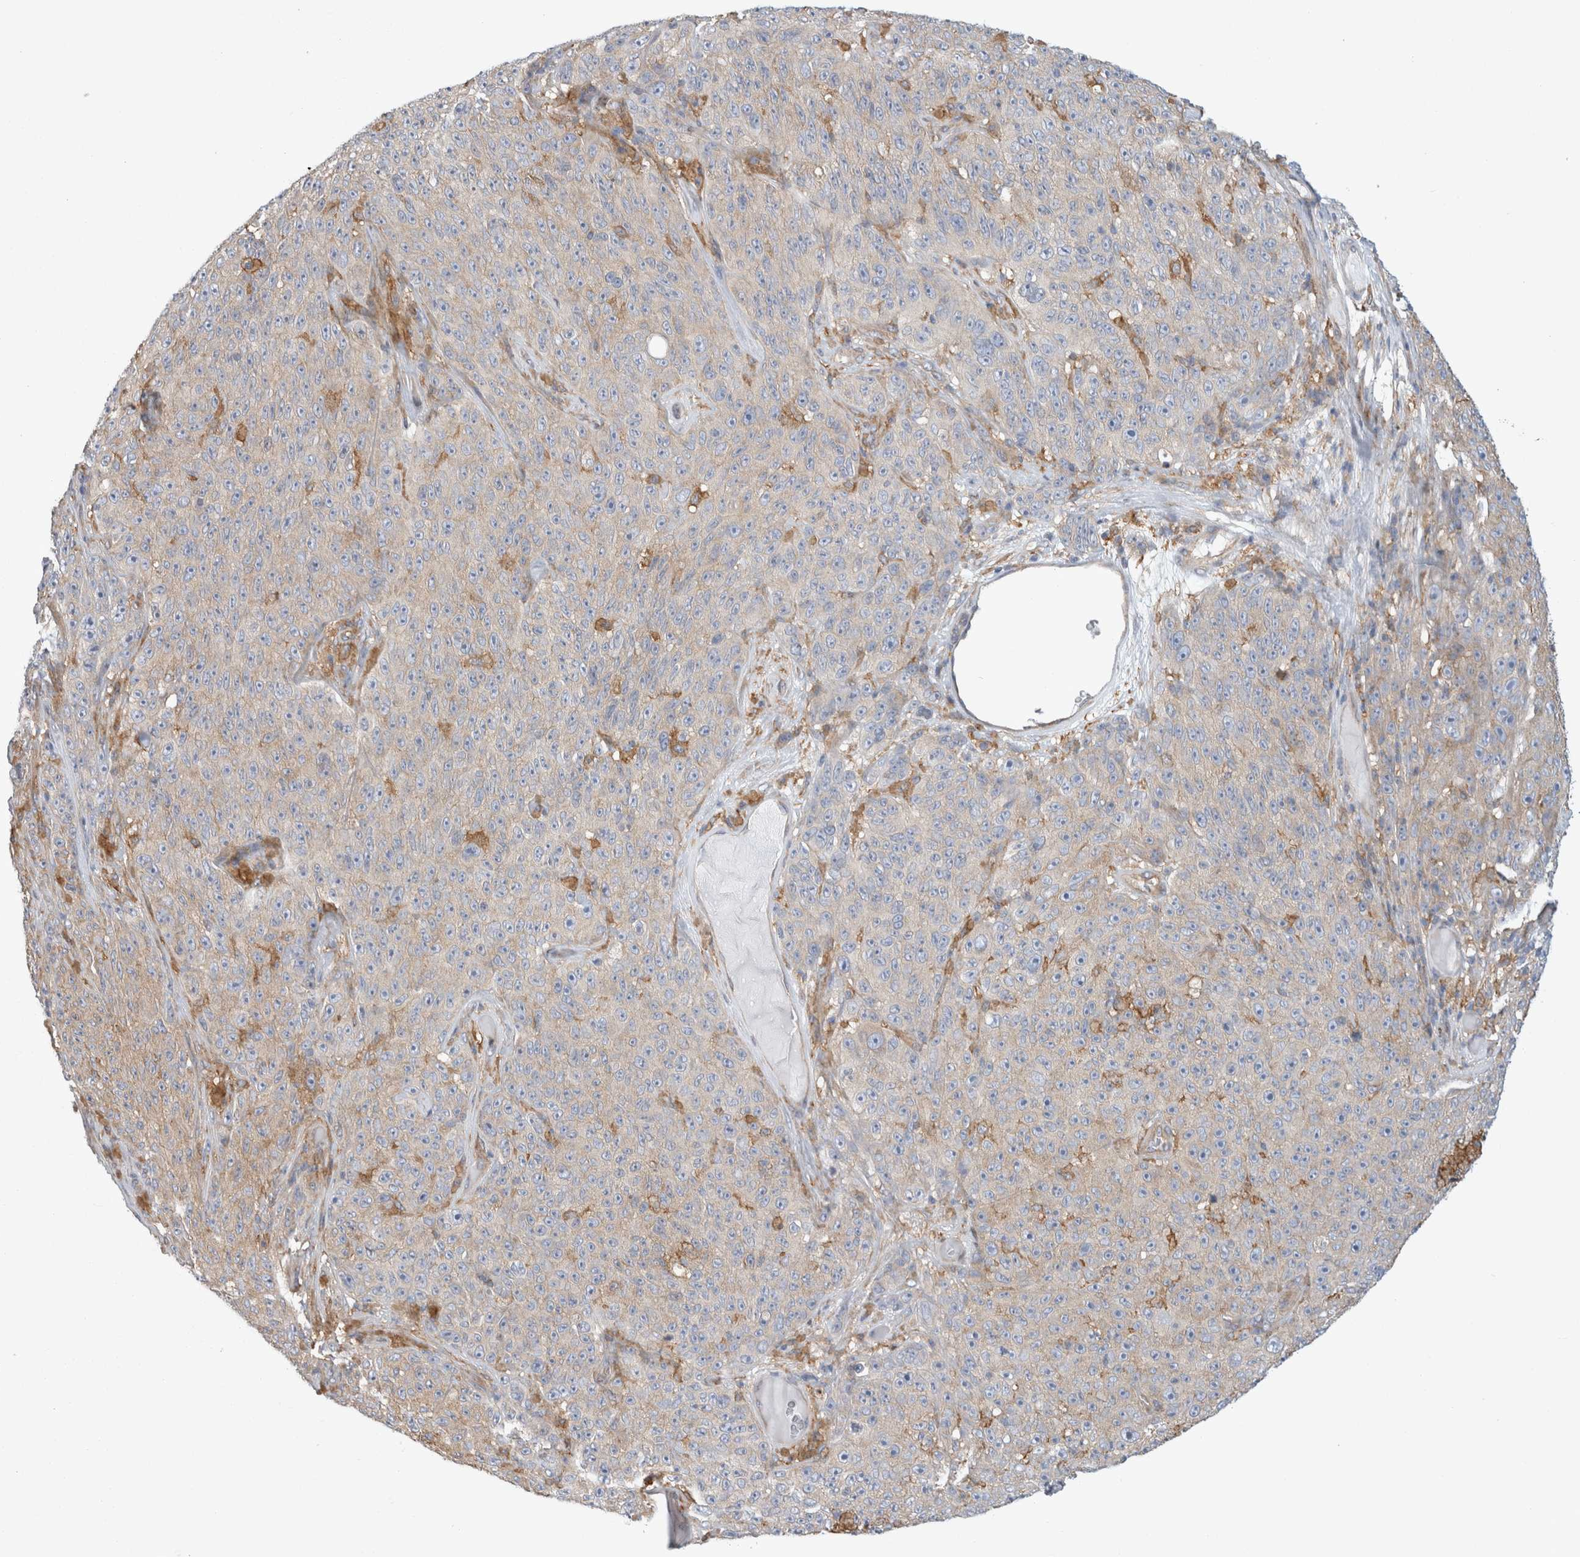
{"staining": {"intensity": "weak", "quantity": "25%-75%", "location": "cytoplasmic/membranous"}, "tissue": "melanoma", "cell_type": "Tumor cells", "image_type": "cancer", "snomed": [{"axis": "morphology", "description": "Malignant melanoma, NOS"}, {"axis": "topography", "description": "Skin"}], "caption": "Melanoma was stained to show a protein in brown. There is low levels of weak cytoplasmic/membranous positivity in approximately 25%-75% of tumor cells.", "gene": "CDCA7L", "patient": {"sex": "female", "age": 82}}